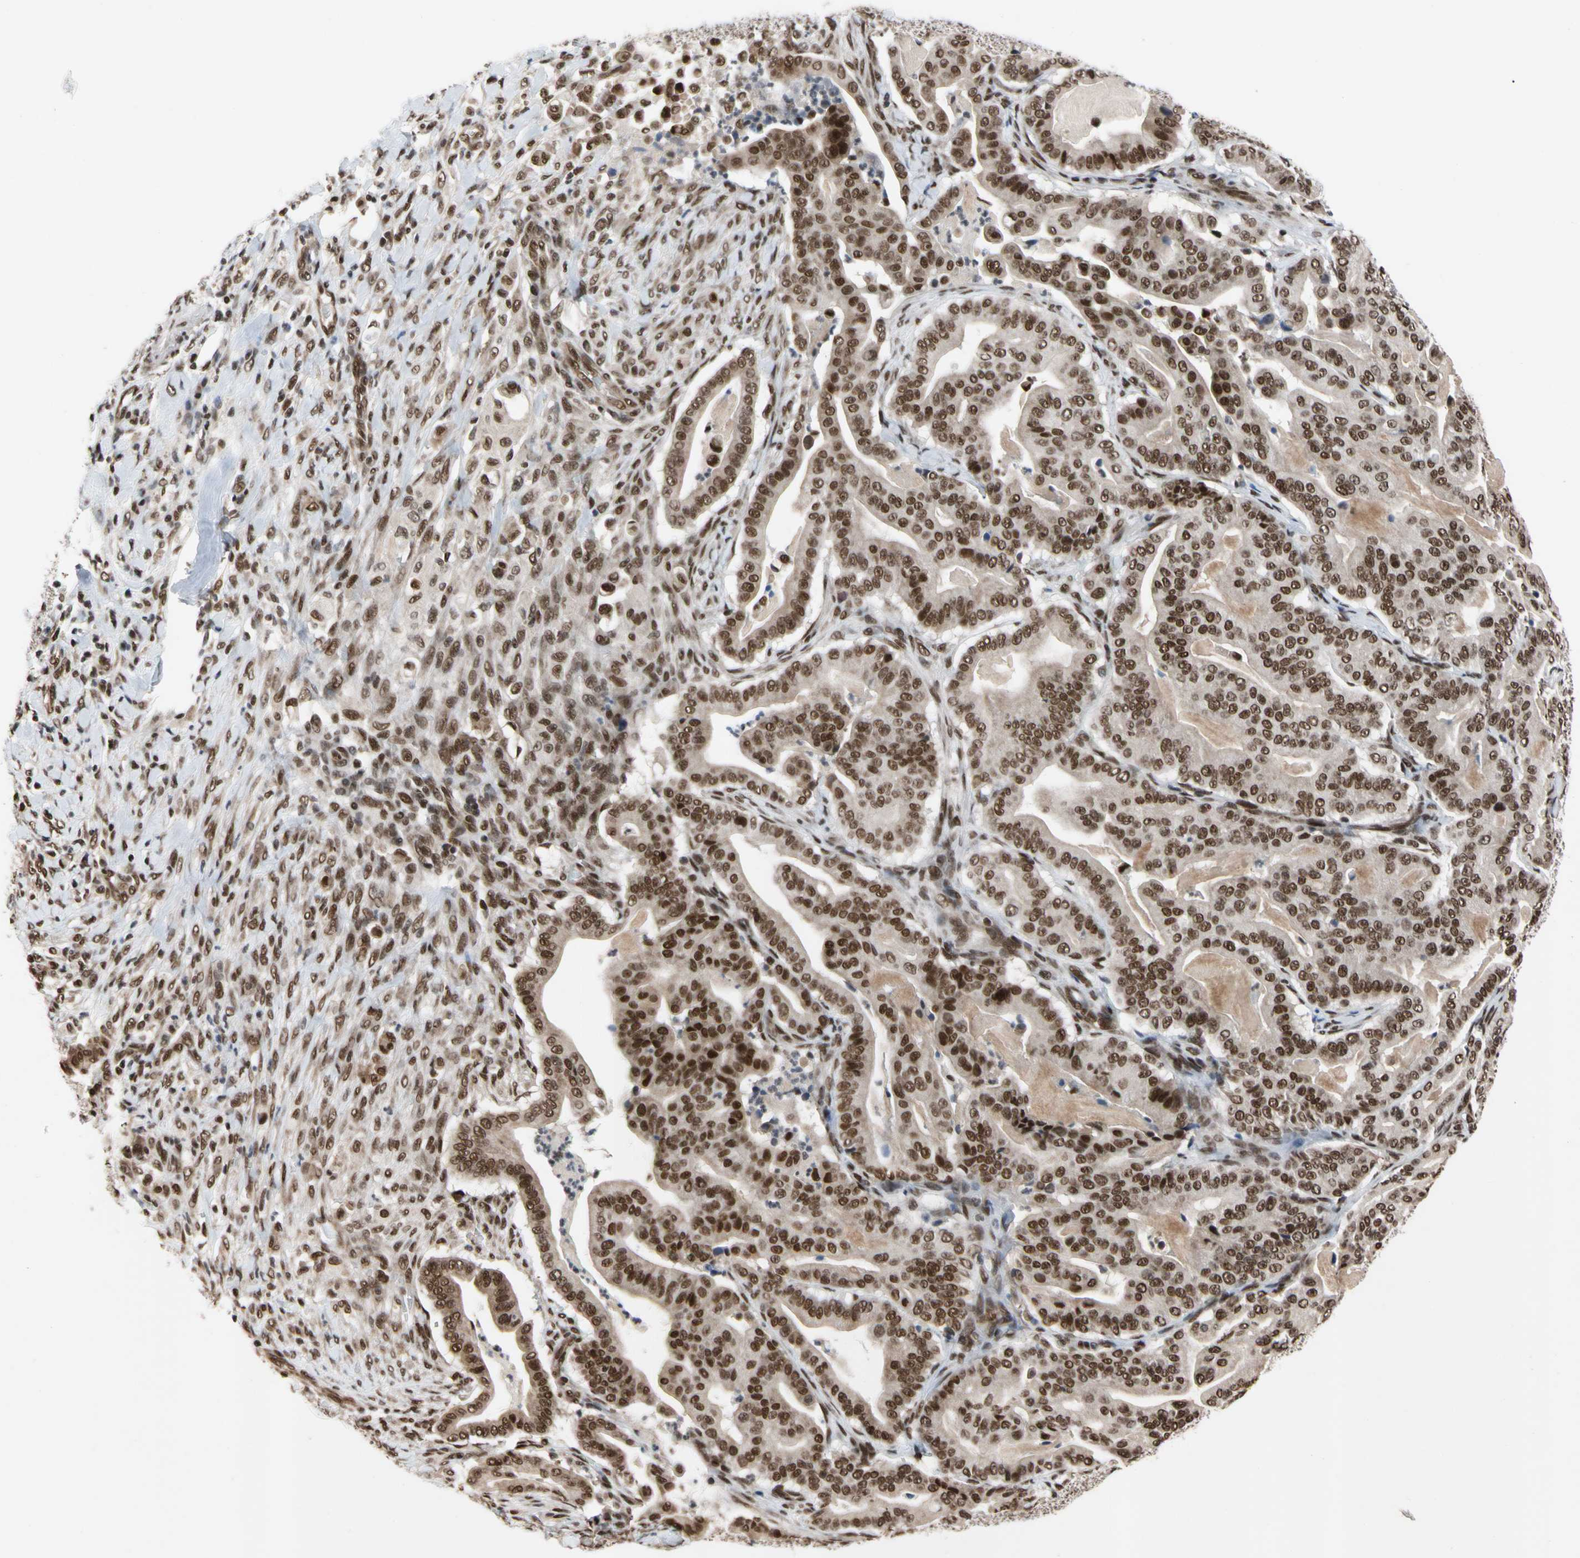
{"staining": {"intensity": "strong", "quantity": ">75%", "location": "nuclear"}, "tissue": "pancreatic cancer", "cell_type": "Tumor cells", "image_type": "cancer", "snomed": [{"axis": "morphology", "description": "Adenocarcinoma, NOS"}, {"axis": "topography", "description": "Pancreas"}], "caption": "Immunohistochemical staining of human pancreatic cancer shows high levels of strong nuclear expression in about >75% of tumor cells.", "gene": "FAM98B", "patient": {"sex": "male", "age": 63}}